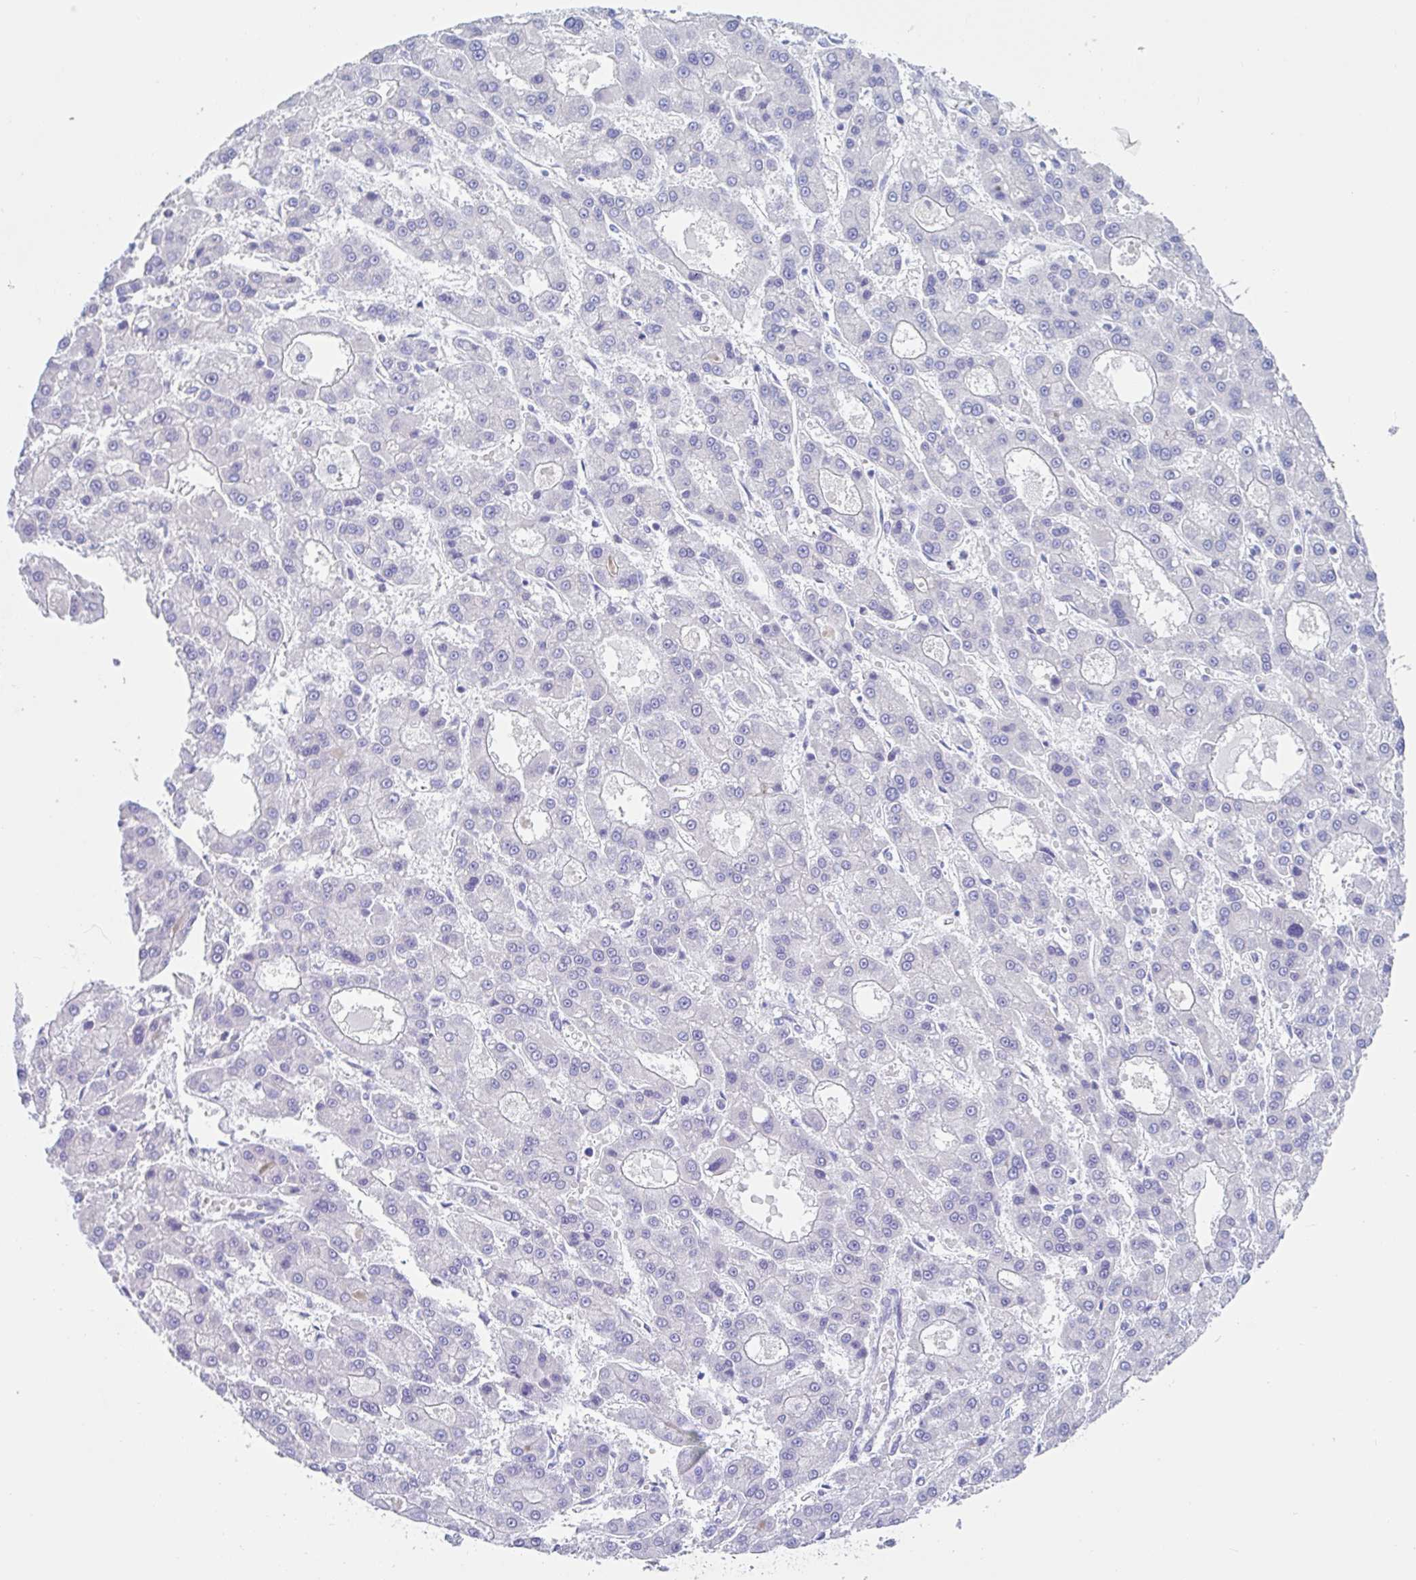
{"staining": {"intensity": "negative", "quantity": "none", "location": "none"}, "tissue": "liver cancer", "cell_type": "Tumor cells", "image_type": "cancer", "snomed": [{"axis": "morphology", "description": "Carcinoma, Hepatocellular, NOS"}, {"axis": "topography", "description": "Liver"}], "caption": "Liver cancer (hepatocellular carcinoma) stained for a protein using IHC demonstrates no positivity tumor cells.", "gene": "OR6N2", "patient": {"sex": "male", "age": 70}}